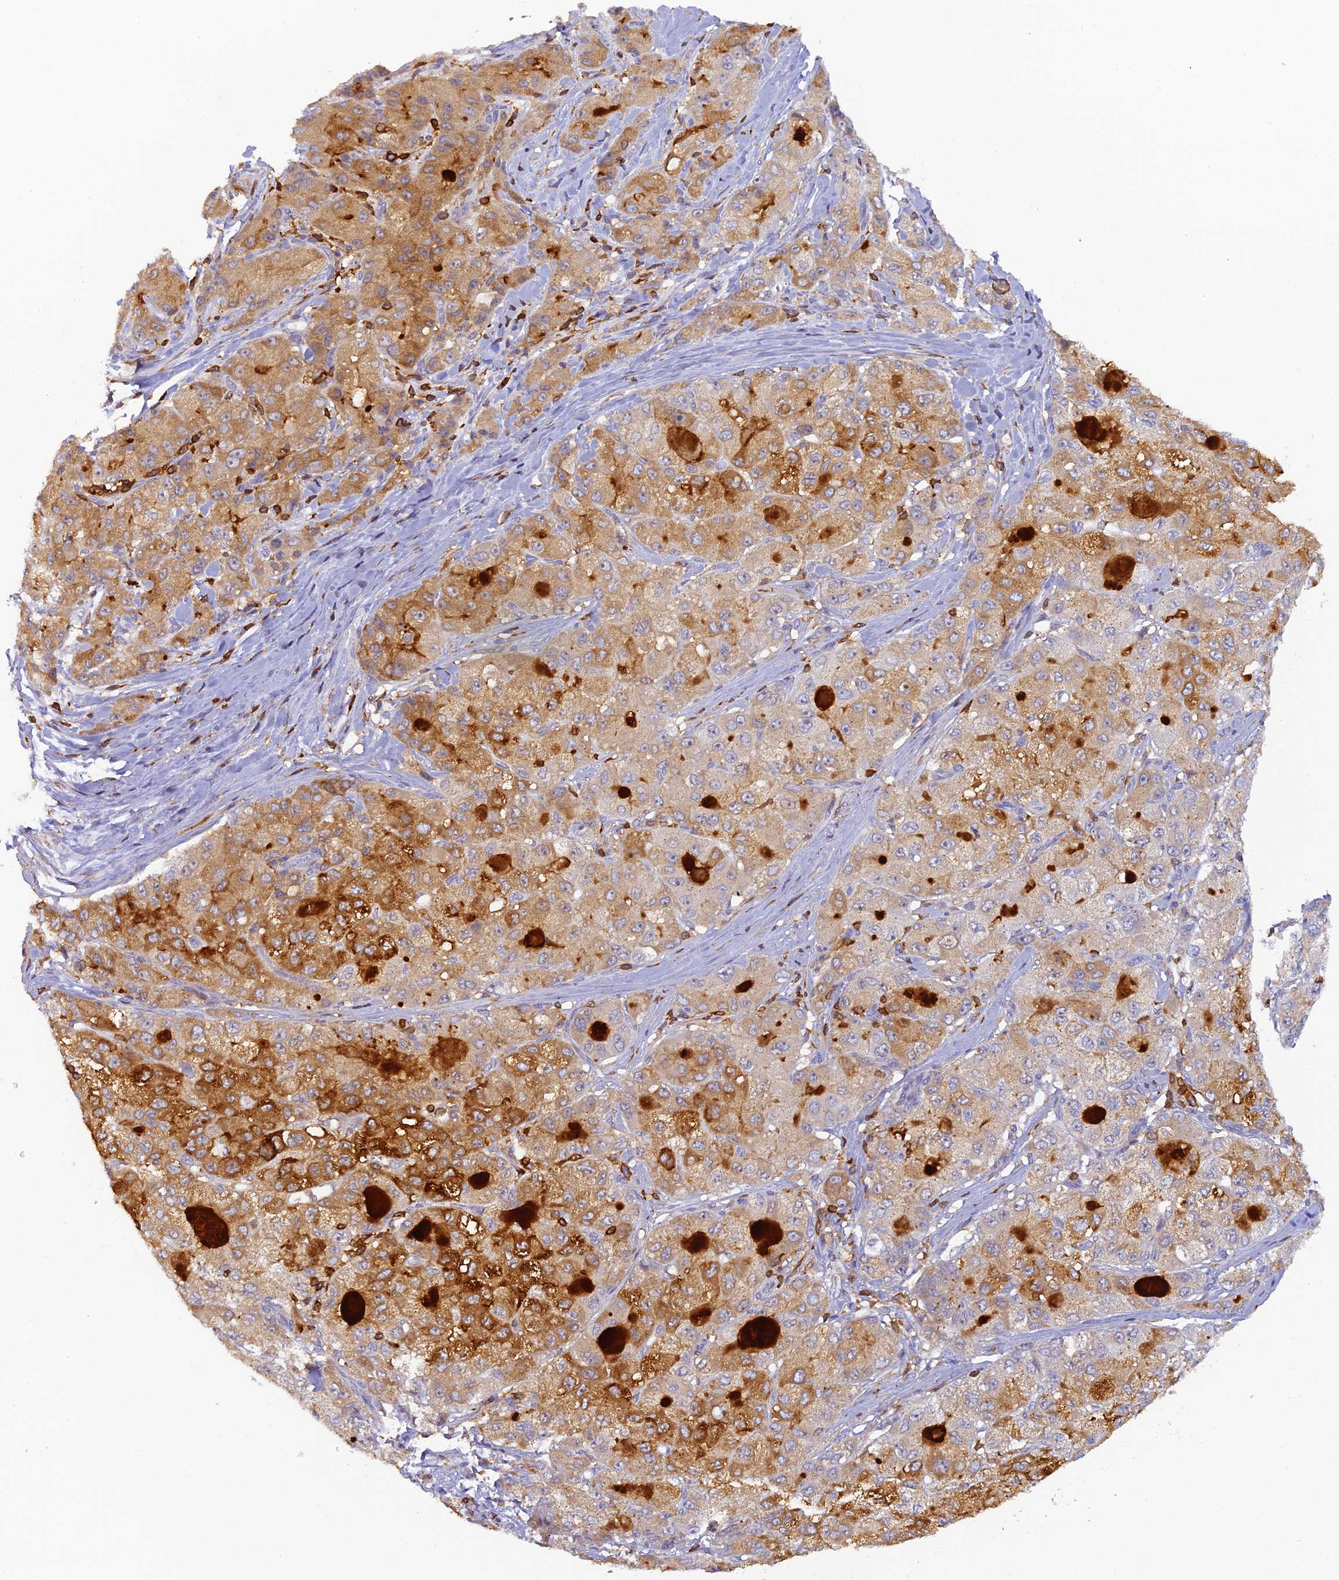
{"staining": {"intensity": "strong", "quantity": "25%-75%", "location": "cytoplasmic/membranous"}, "tissue": "liver cancer", "cell_type": "Tumor cells", "image_type": "cancer", "snomed": [{"axis": "morphology", "description": "Carcinoma, Hepatocellular, NOS"}, {"axis": "topography", "description": "Liver"}], "caption": "Liver hepatocellular carcinoma stained with a brown dye reveals strong cytoplasmic/membranous positive positivity in about 25%-75% of tumor cells.", "gene": "FYB1", "patient": {"sex": "male", "age": 80}}